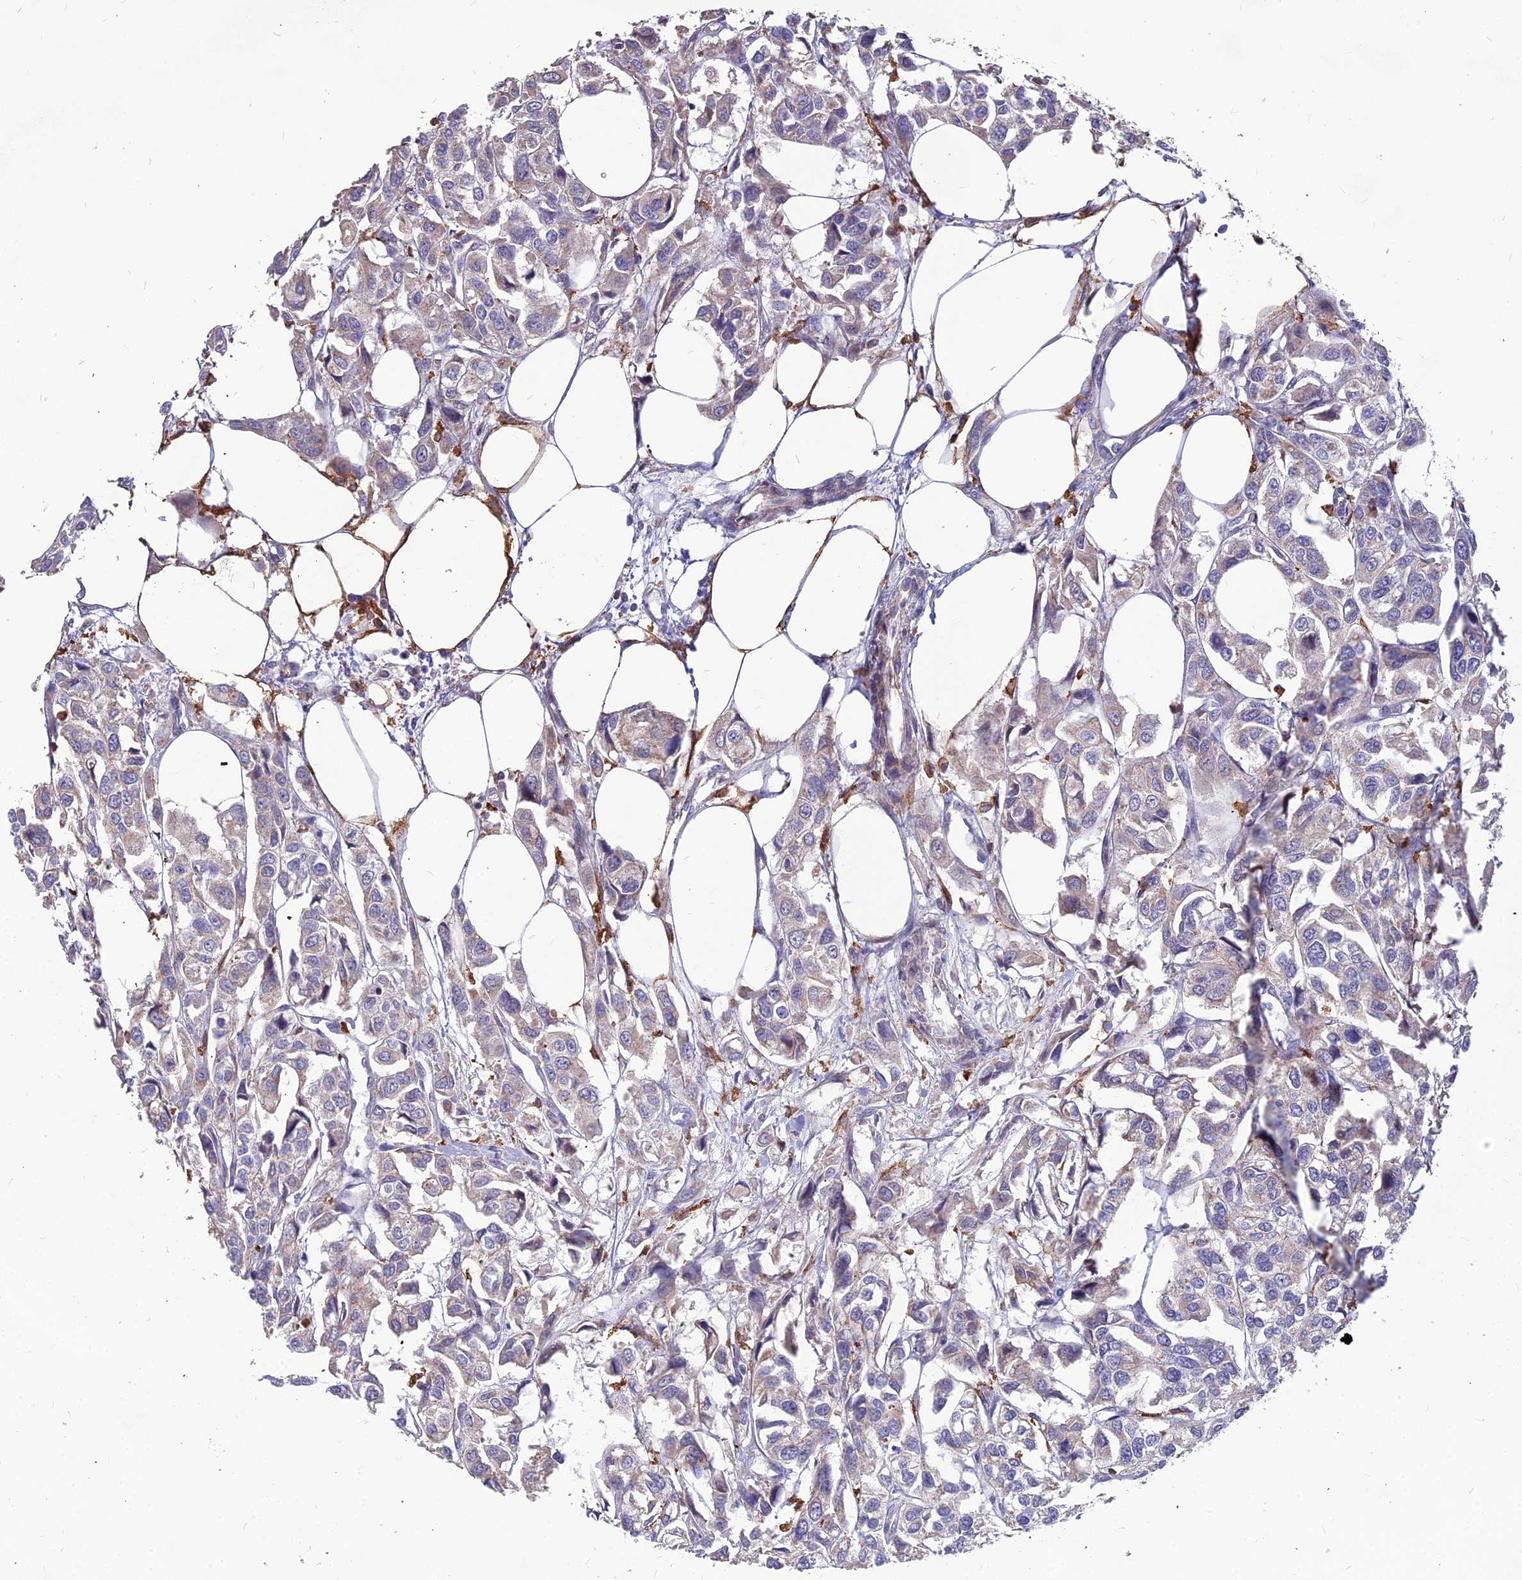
{"staining": {"intensity": "negative", "quantity": "none", "location": "none"}, "tissue": "urothelial cancer", "cell_type": "Tumor cells", "image_type": "cancer", "snomed": [{"axis": "morphology", "description": "Urothelial carcinoma, High grade"}, {"axis": "topography", "description": "Urinary bladder"}], "caption": "A histopathology image of human urothelial cancer is negative for staining in tumor cells. (DAB IHC with hematoxylin counter stain).", "gene": "LEKR1", "patient": {"sex": "male", "age": 67}}